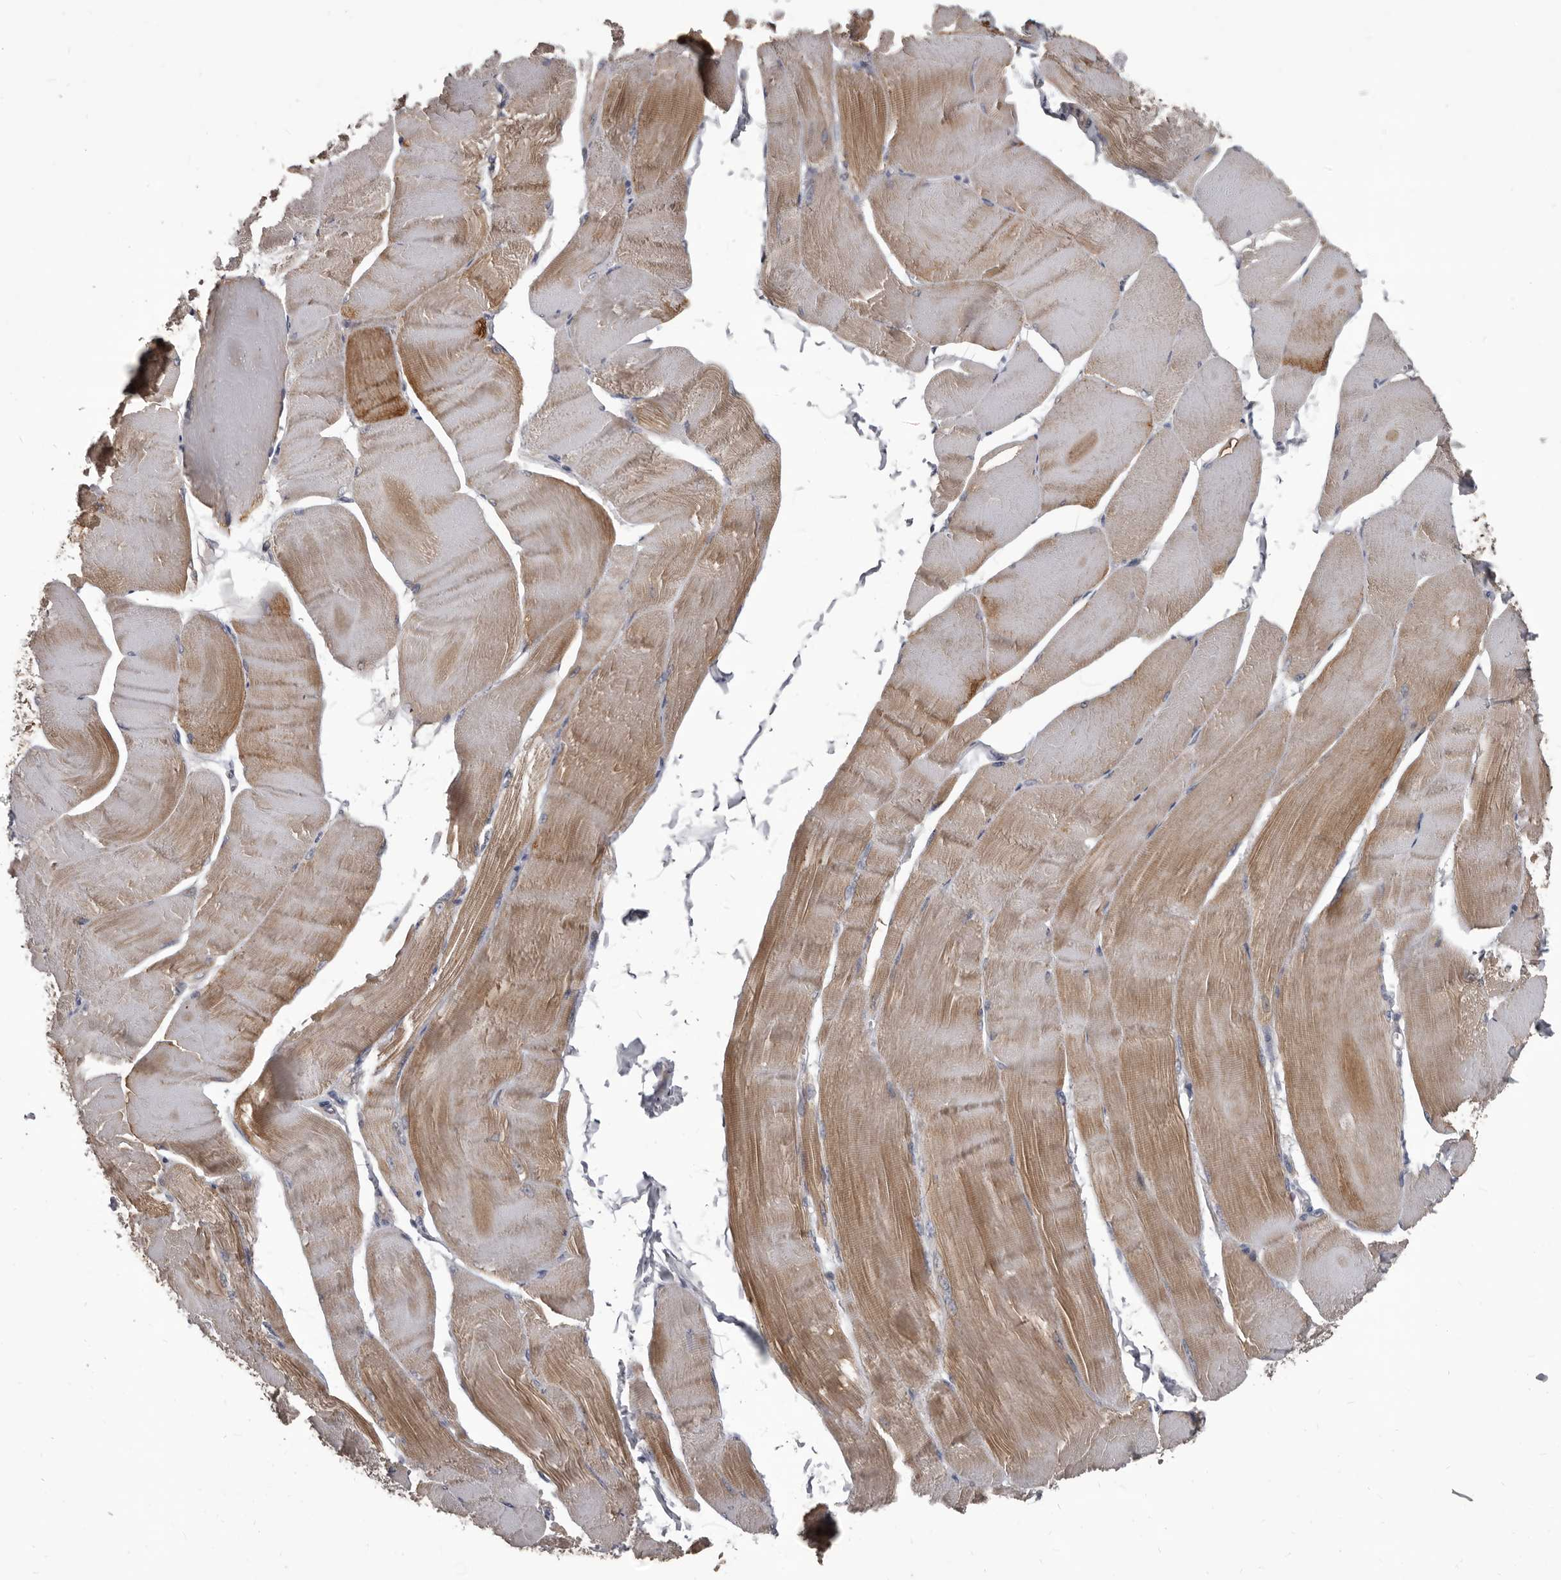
{"staining": {"intensity": "moderate", "quantity": "25%-75%", "location": "cytoplasmic/membranous"}, "tissue": "skeletal muscle", "cell_type": "Myocytes", "image_type": "normal", "snomed": [{"axis": "morphology", "description": "Normal tissue, NOS"}, {"axis": "morphology", "description": "Basal cell carcinoma"}, {"axis": "topography", "description": "Skeletal muscle"}], "caption": "Immunohistochemistry (IHC) staining of benign skeletal muscle, which demonstrates medium levels of moderate cytoplasmic/membranous expression in about 25%-75% of myocytes indicating moderate cytoplasmic/membranous protein expression. The staining was performed using DAB (brown) for protein detection and nuclei were counterstained in hematoxylin (blue).", "gene": "ALDH5A1", "patient": {"sex": "female", "age": 64}}